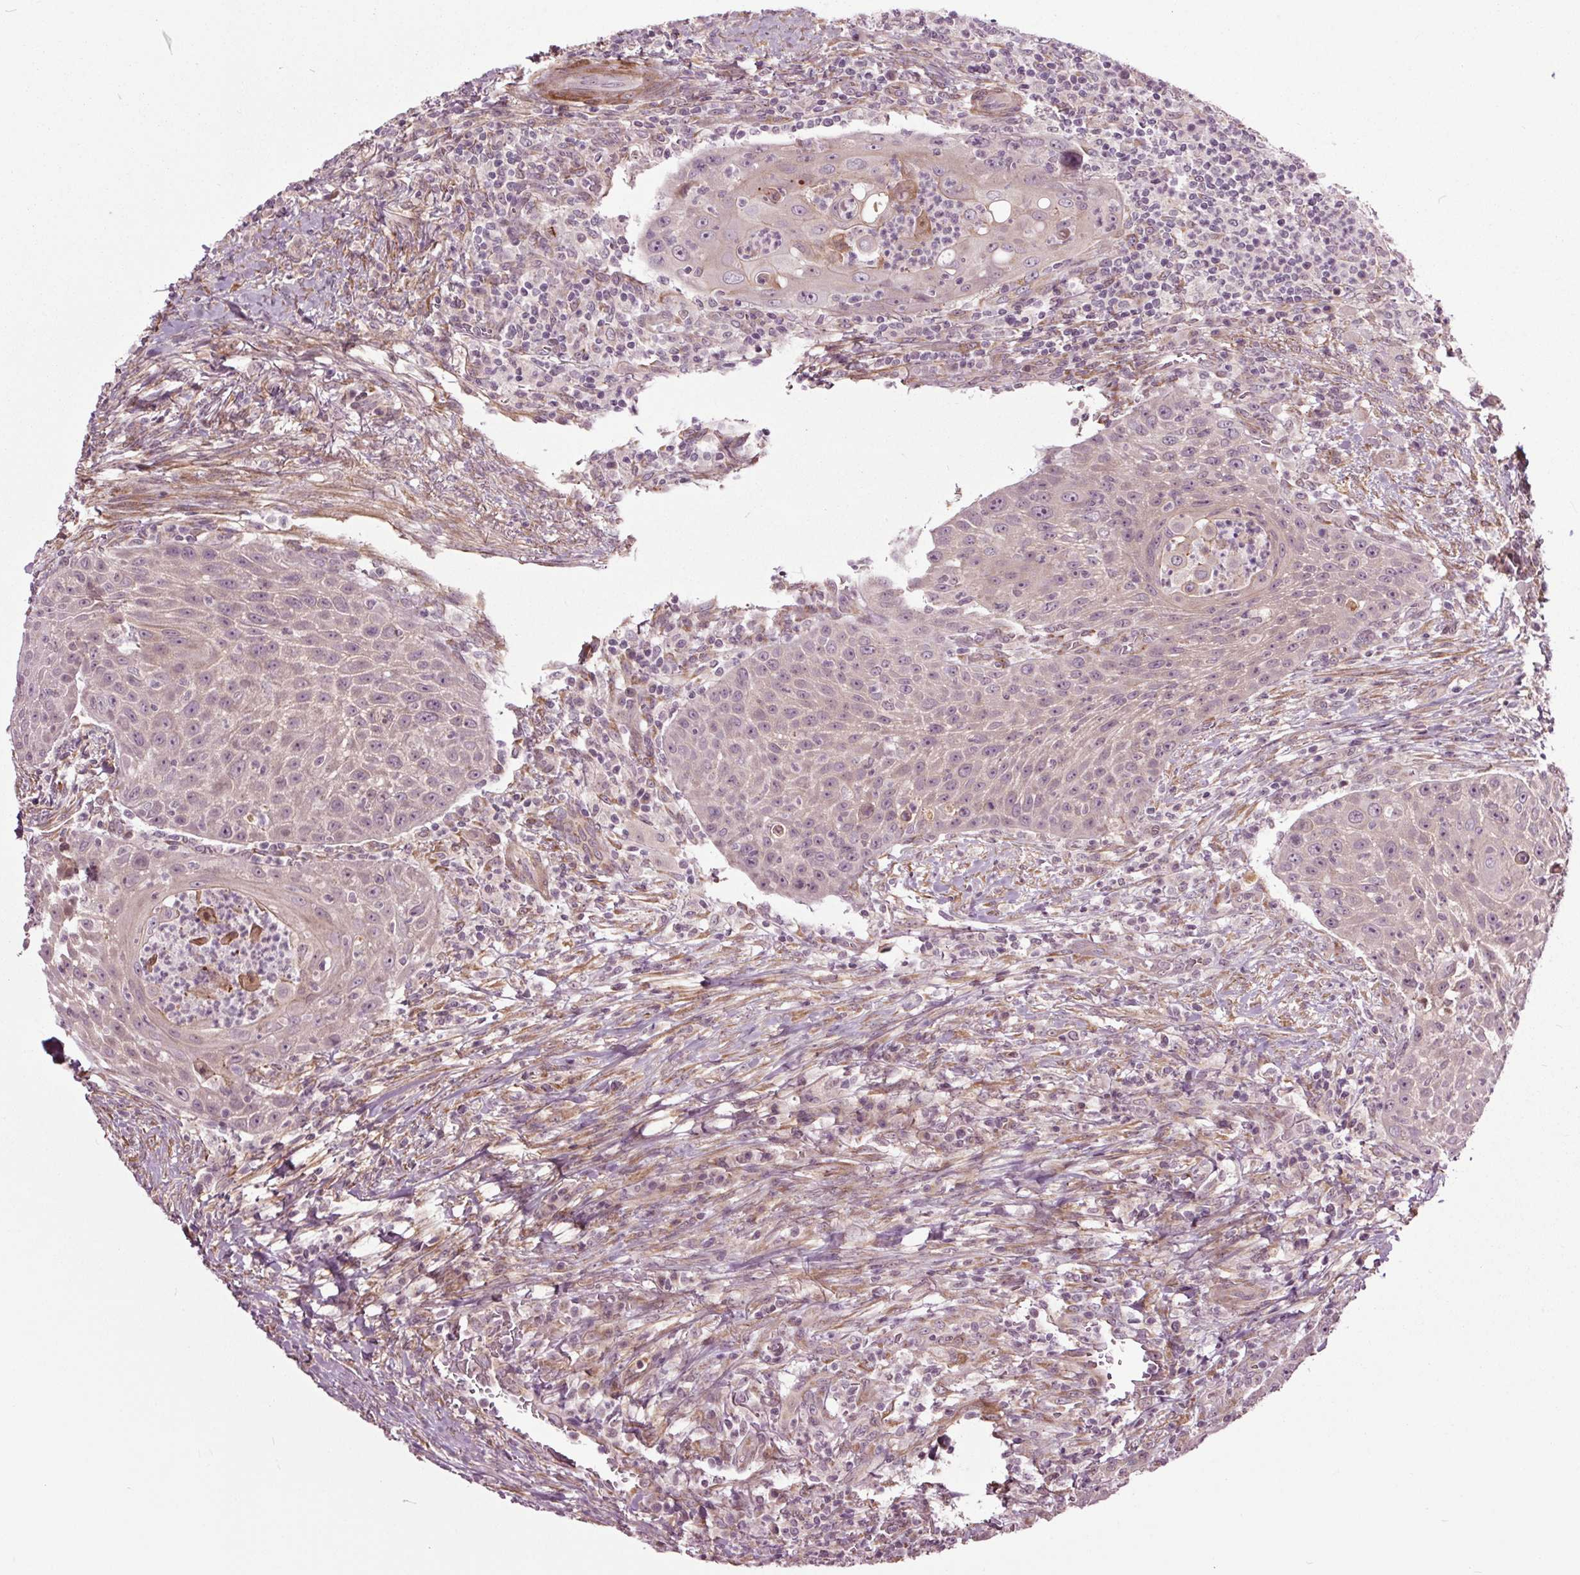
{"staining": {"intensity": "negative", "quantity": "none", "location": "none"}, "tissue": "head and neck cancer", "cell_type": "Tumor cells", "image_type": "cancer", "snomed": [{"axis": "morphology", "description": "Squamous cell carcinoma, NOS"}, {"axis": "topography", "description": "Head-Neck"}], "caption": "This is a micrograph of immunohistochemistry staining of head and neck squamous cell carcinoma, which shows no staining in tumor cells. (DAB (3,3'-diaminobenzidine) immunohistochemistry with hematoxylin counter stain).", "gene": "HAUS5", "patient": {"sex": "male", "age": 69}}